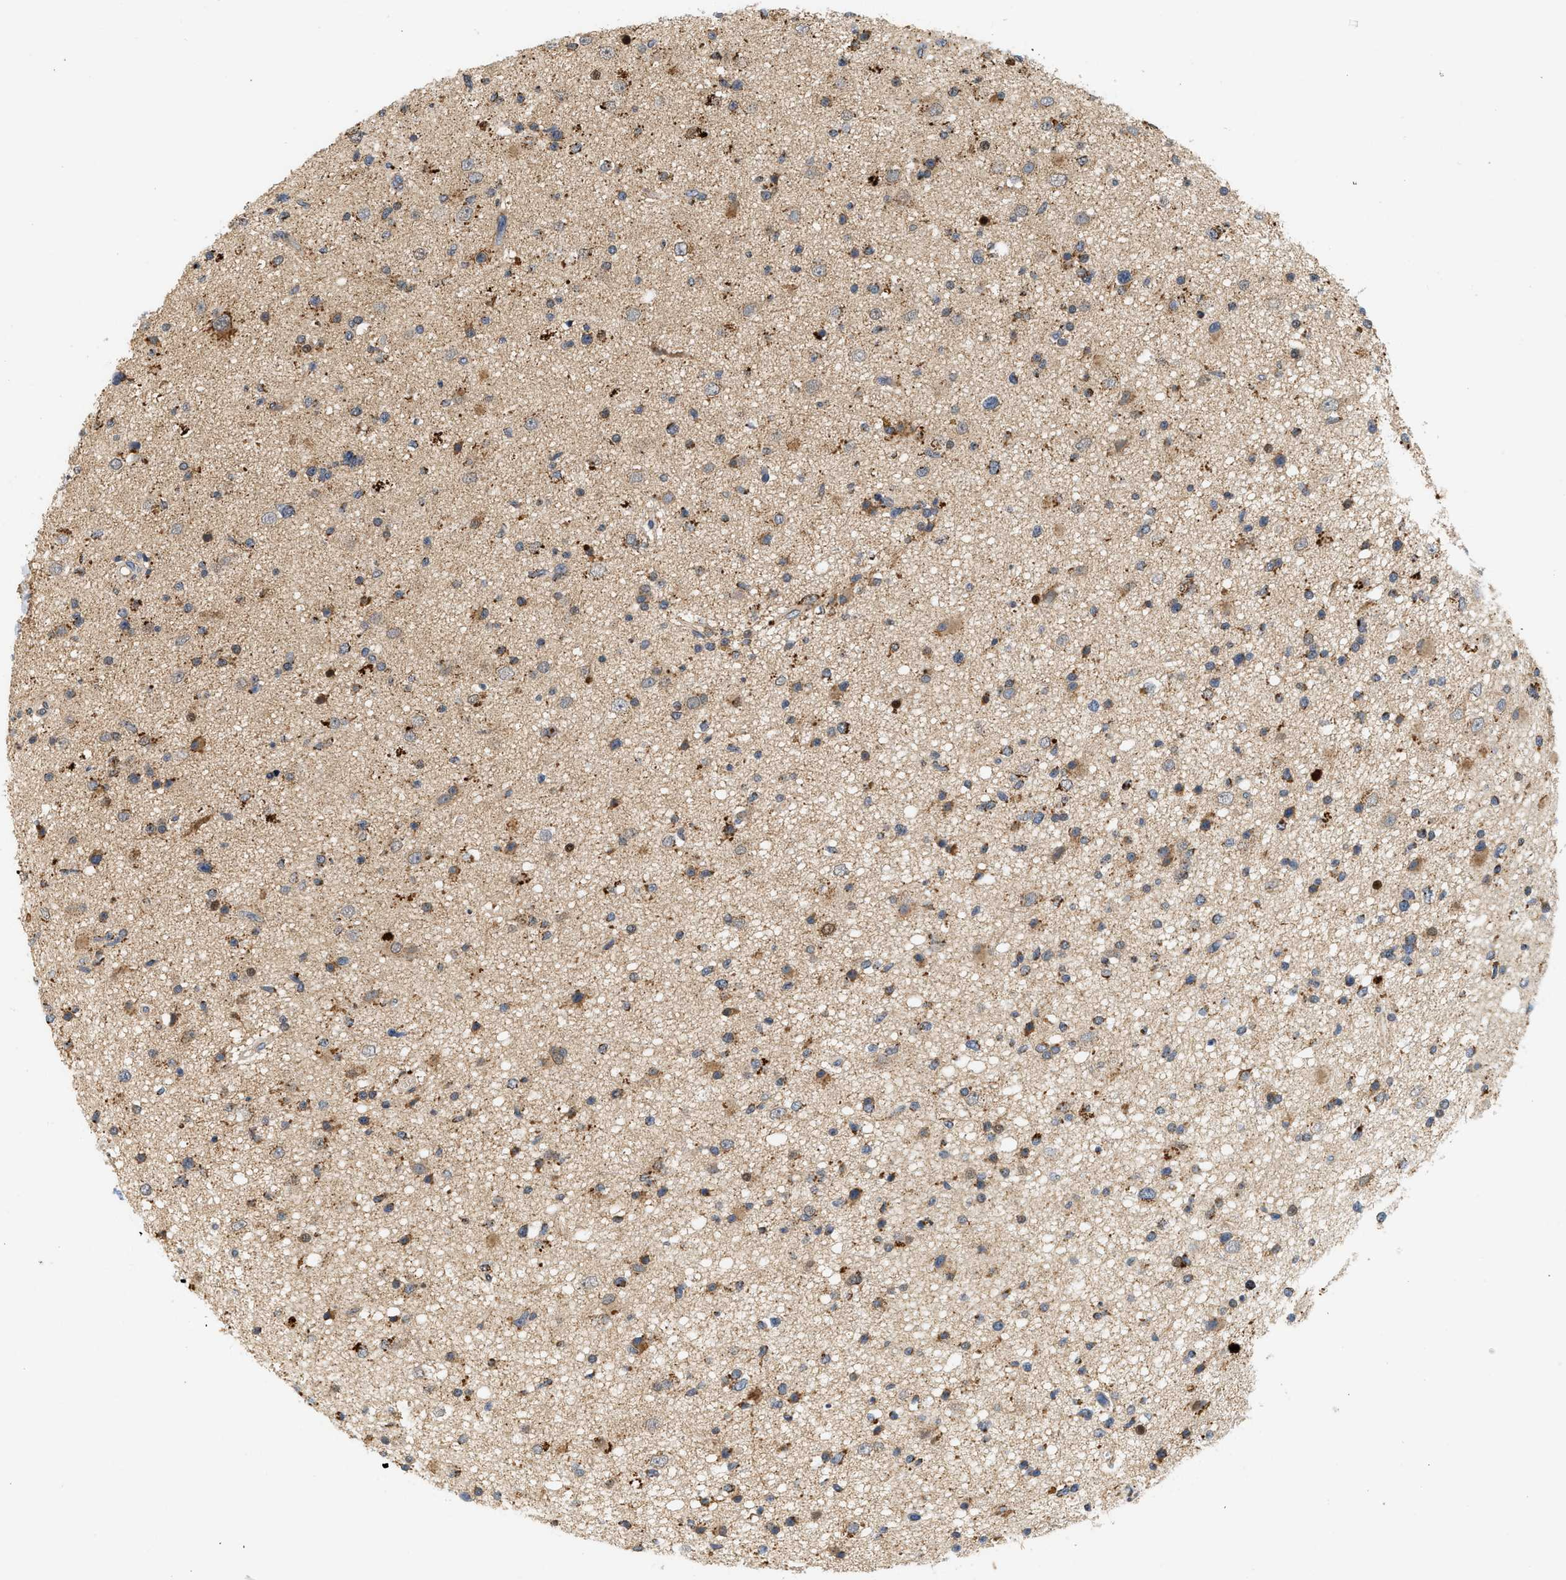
{"staining": {"intensity": "moderate", "quantity": "25%-75%", "location": "cytoplasmic/membranous"}, "tissue": "glioma", "cell_type": "Tumor cells", "image_type": "cancer", "snomed": [{"axis": "morphology", "description": "Glioma, malignant, High grade"}, {"axis": "topography", "description": "Brain"}], "caption": "Malignant high-grade glioma stained for a protein exhibits moderate cytoplasmic/membranous positivity in tumor cells.", "gene": "MCU", "patient": {"sex": "male", "age": 33}}